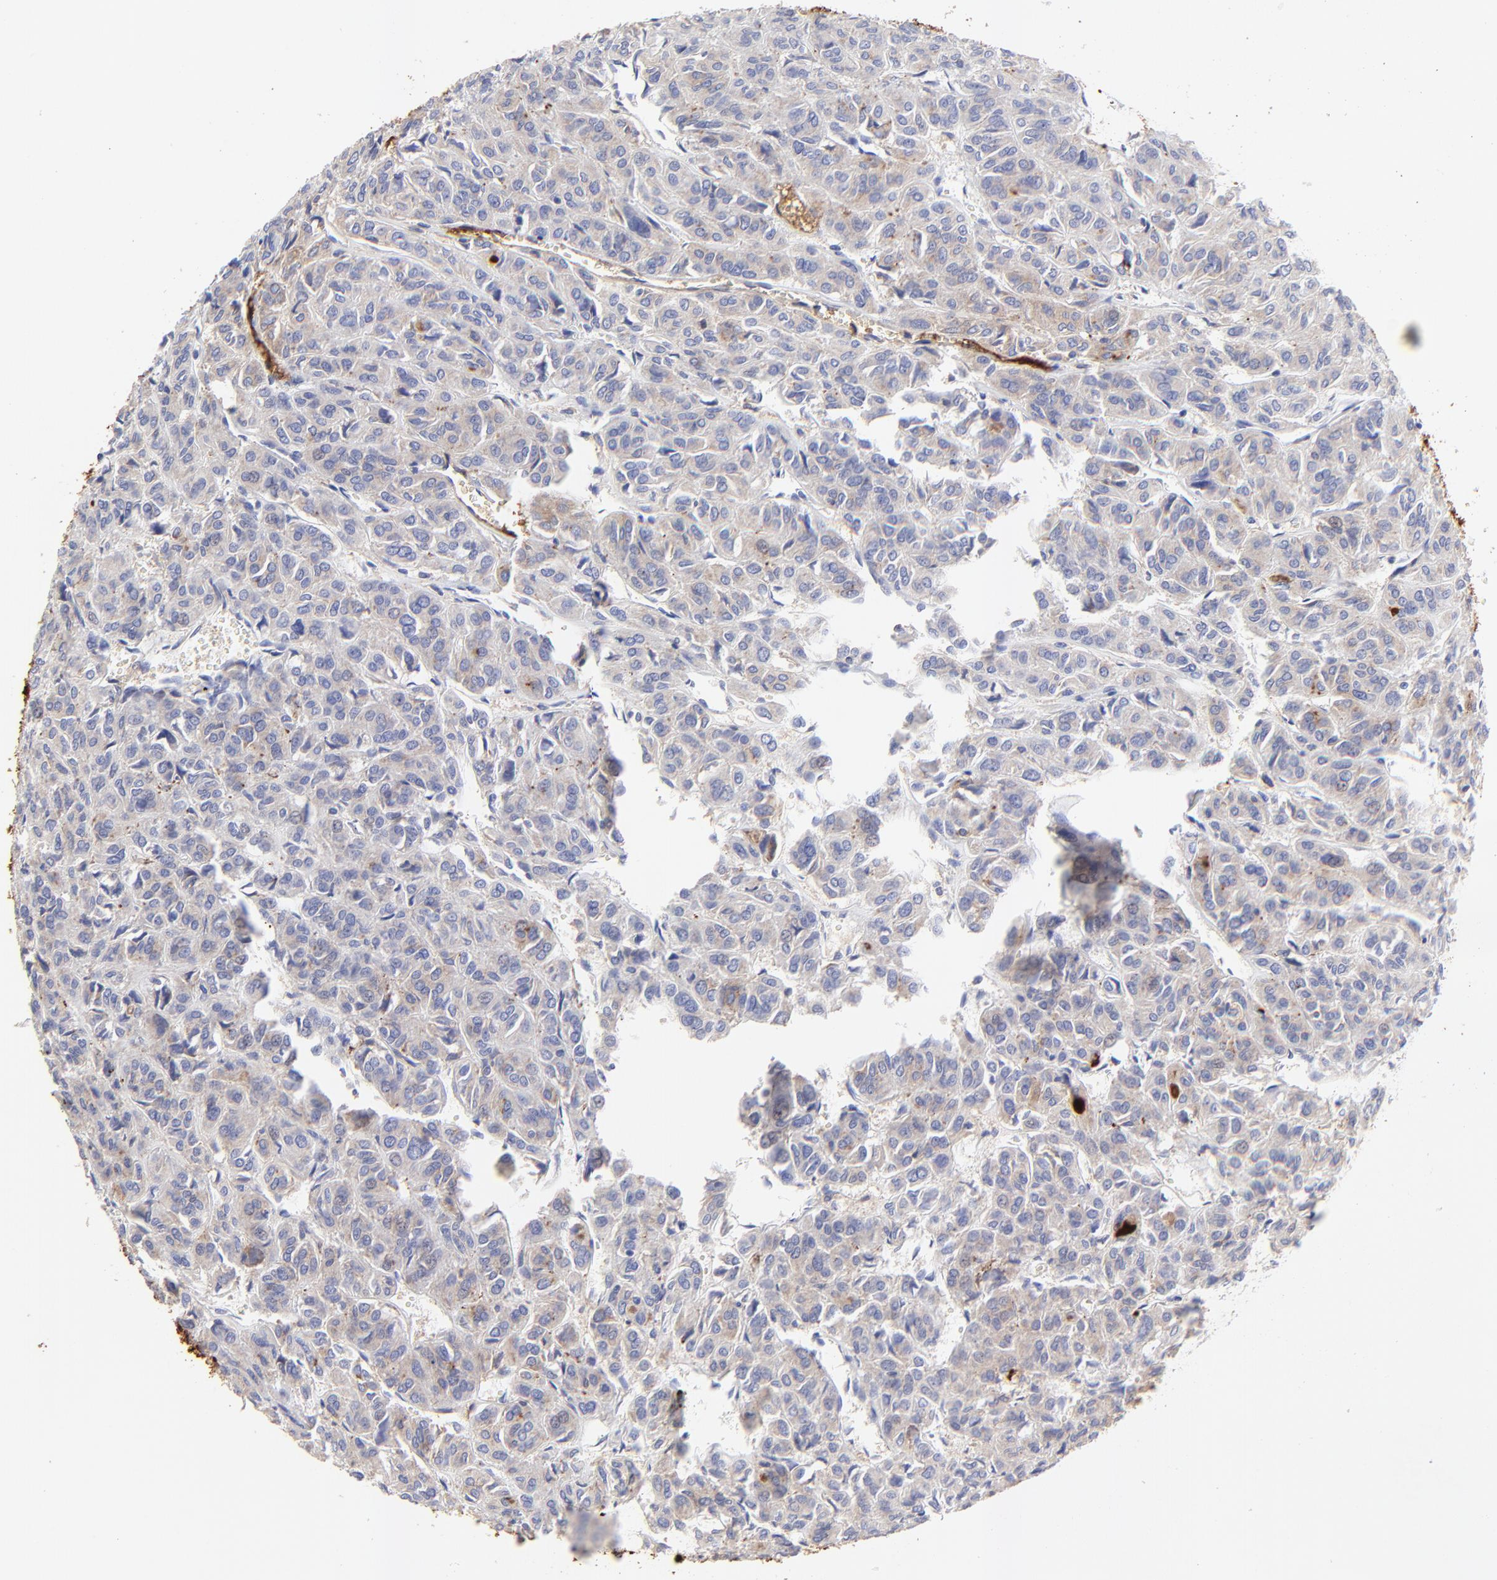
{"staining": {"intensity": "weak", "quantity": ">75%", "location": "cytoplasmic/membranous"}, "tissue": "thyroid cancer", "cell_type": "Tumor cells", "image_type": "cancer", "snomed": [{"axis": "morphology", "description": "Follicular adenoma carcinoma, NOS"}, {"axis": "topography", "description": "Thyroid gland"}], "caption": "A brown stain highlights weak cytoplasmic/membranous positivity of a protein in thyroid cancer (follicular adenoma carcinoma) tumor cells. Immunohistochemistry stains the protein in brown and the nuclei are stained blue.", "gene": "LHFPL1", "patient": {"sex": "female", "age": 71}}